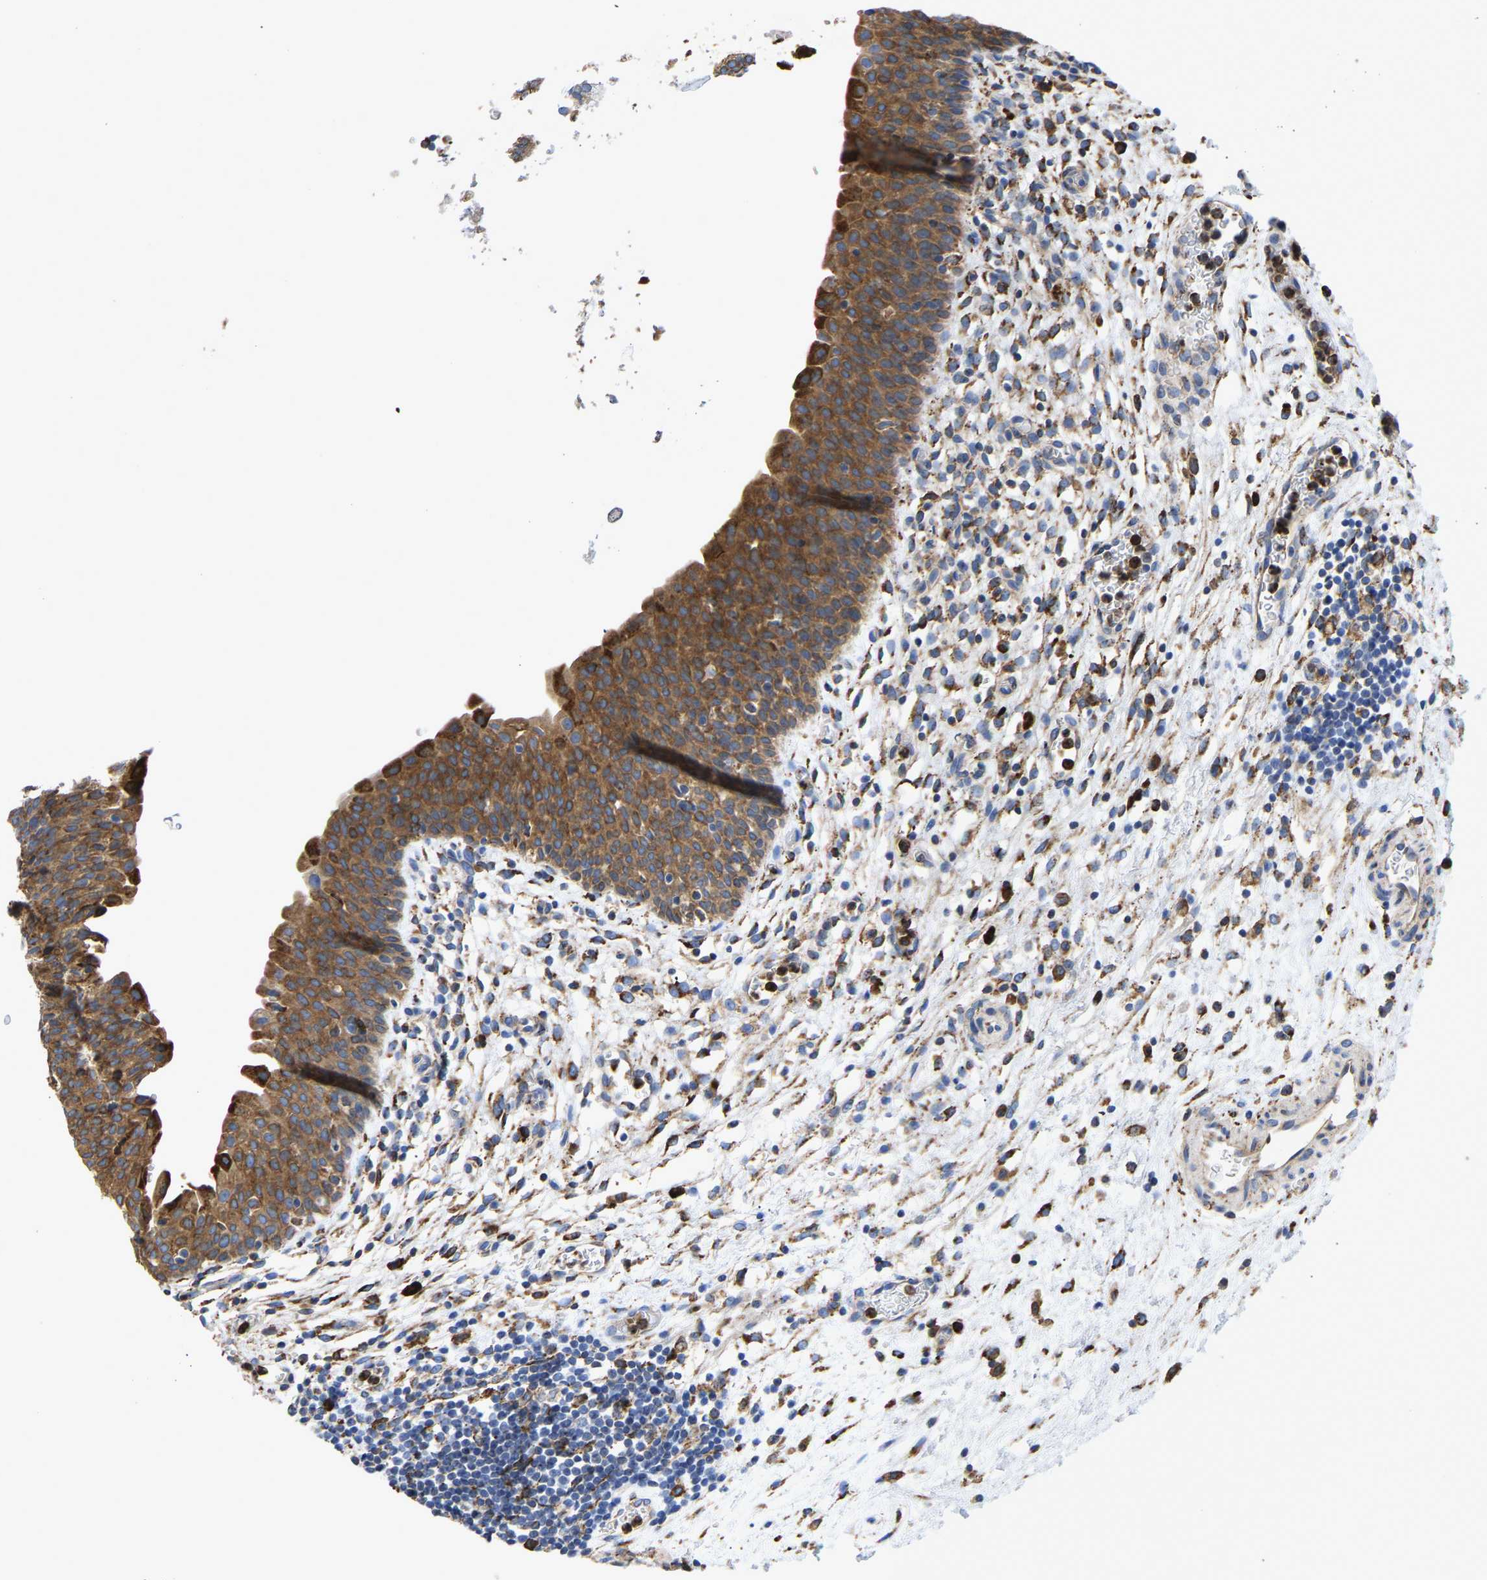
{"staining": {"intensity": "strong", "quantity": ">75%", "location": "cytoplasmic/membranous"}, "tissue": "urinary bladder", "cell_type": "Urothelial cells", "image_type": "normal", "snomed": [{"axis": "morphology", "description": "Normal tissue, NOS"}, {"axis": "topography", "description": "Urinary bladder"}], "caption": "Urothelial cells exhibit high levels of strong cytoplasmic/membranous expression in approximately >75% of cells in normal human urinary bladder. (DAB = brown stain, brightfield microscopy at high magnification).", "gene": "P4HB", "patient": {"sex": "male", "age": 37}}